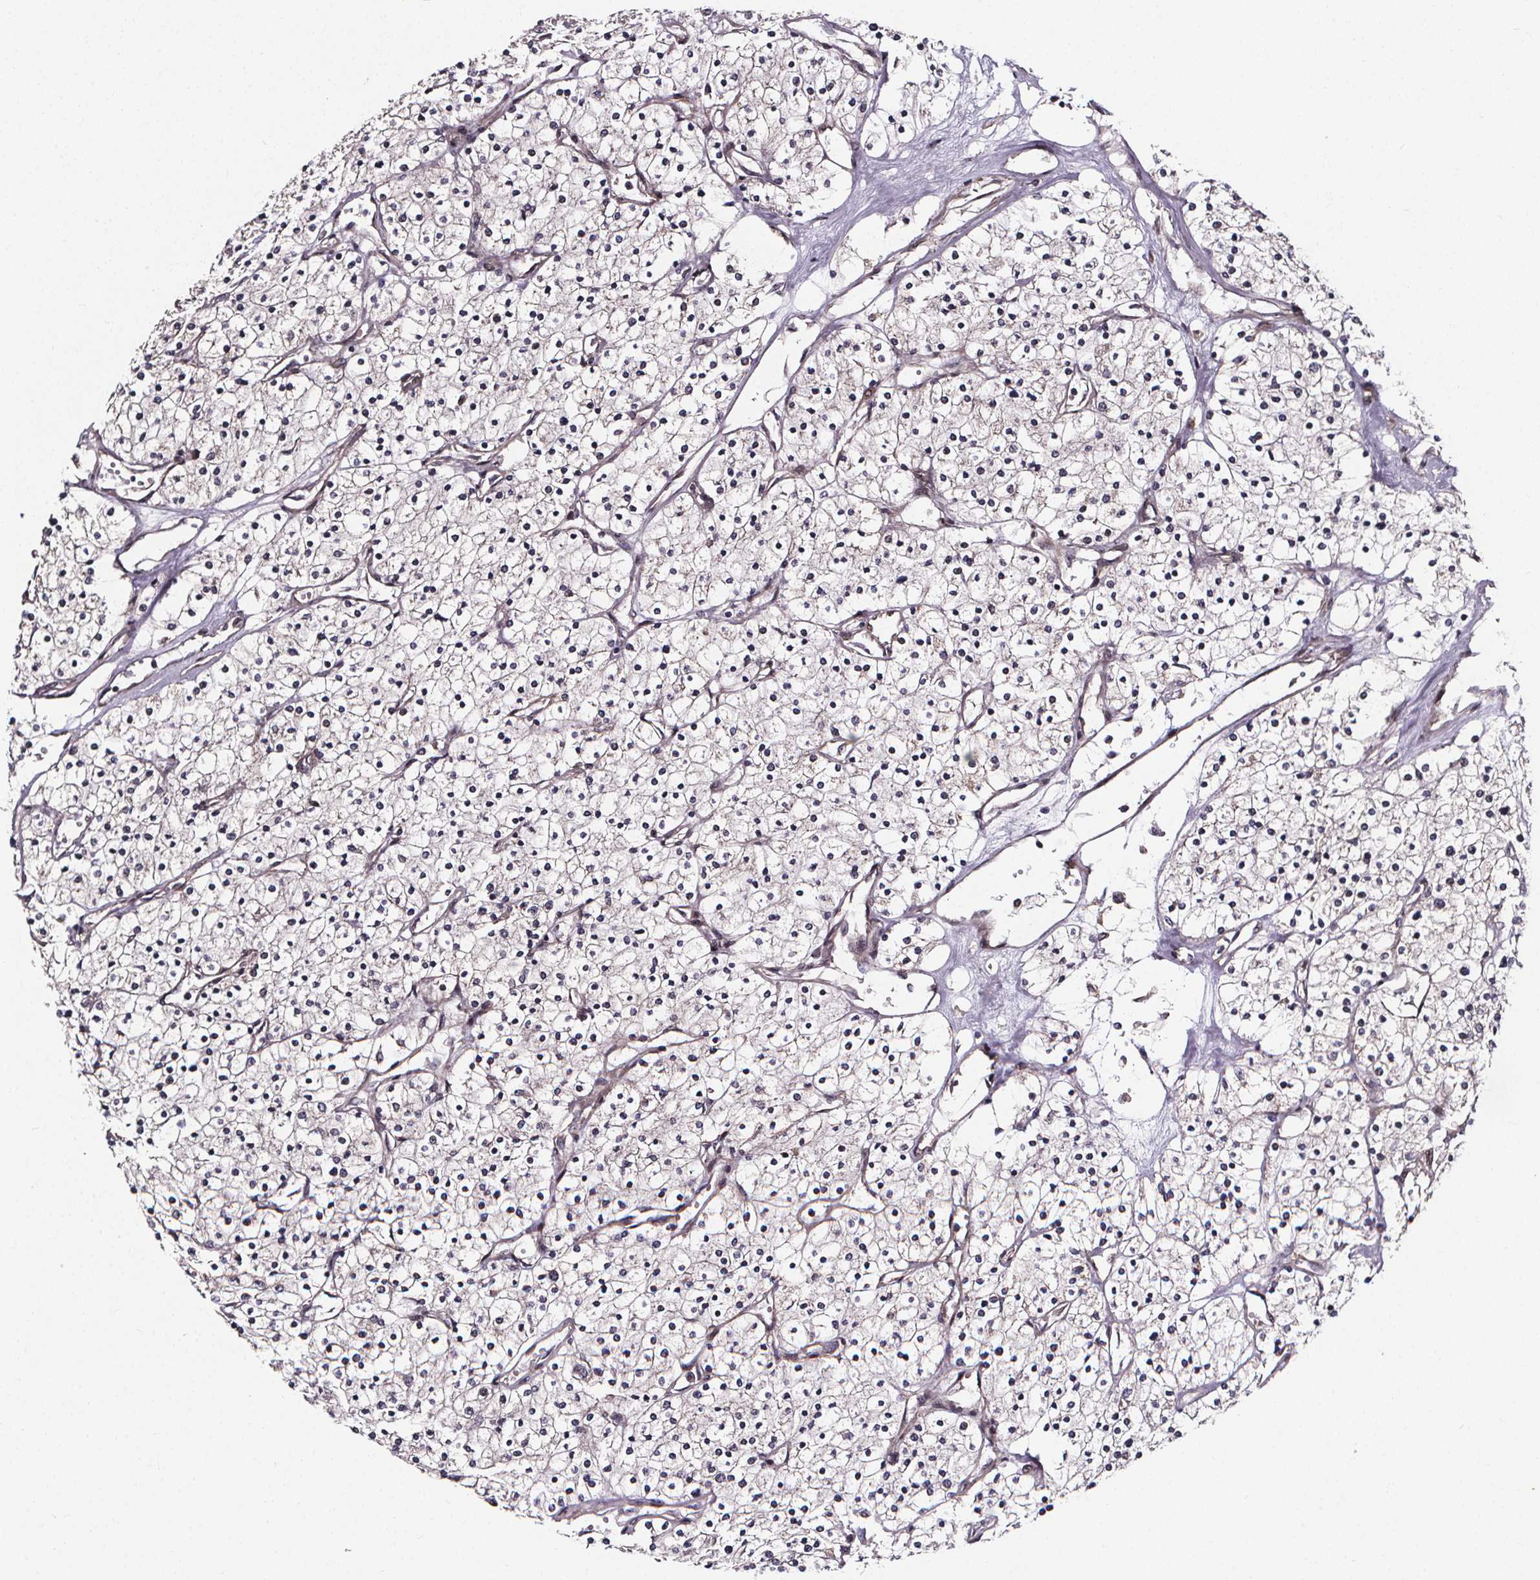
{"staining": {"intensity": "negative", "quantity": "none", "location": "none"}, "tissue": "renal cancer", "cell_type": "Tumor cells", "image_type": "cancer", "snomed": [{"axis": "morphology", "description": "Adenocarcinoma, NOS"}, {"axis": "topography", "description": "Kidney"}], "caption": "Histopathology image shows no protein positivity in tumor cells of adenocarcinoma (renal) tissue.", "gene": "DDIT3", "patient": {"sex": "male", "age": 80}}